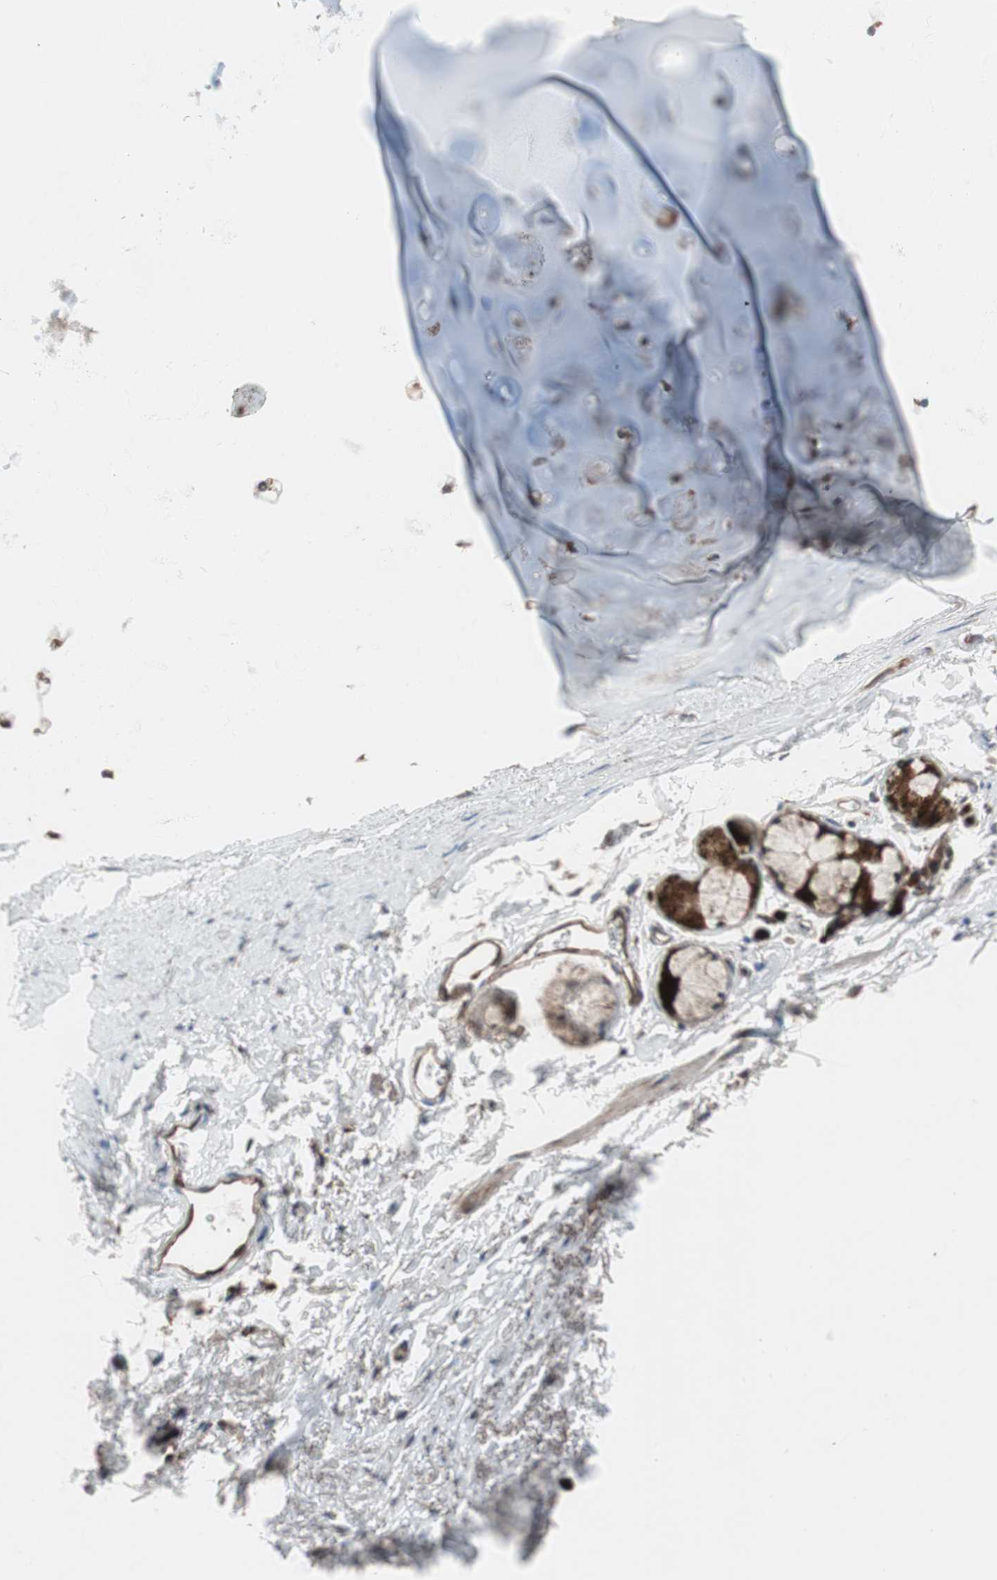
{"staining": {"intensity": "strong", "quantity": ">75%", "location": "cytoplasmic/membranous"}, "tissue": "adipose tissue", "cell_type": "Adipocytes", "image_type": "normal", "snomed": [{"axis": "morphology", "description": "Normal tissue, NOS"}, {"axis": "topography", "description": "Cartilage tissue"}, {"axis": "topography", "description": "Bronchus"}], "caption": "A brown stain labels strong cytoplasmic/membranous positivity of a protein in adipocytes of normal adipose tissue.", "gene": "CCL14", "patient": {"sex": "female", "age": 73}}